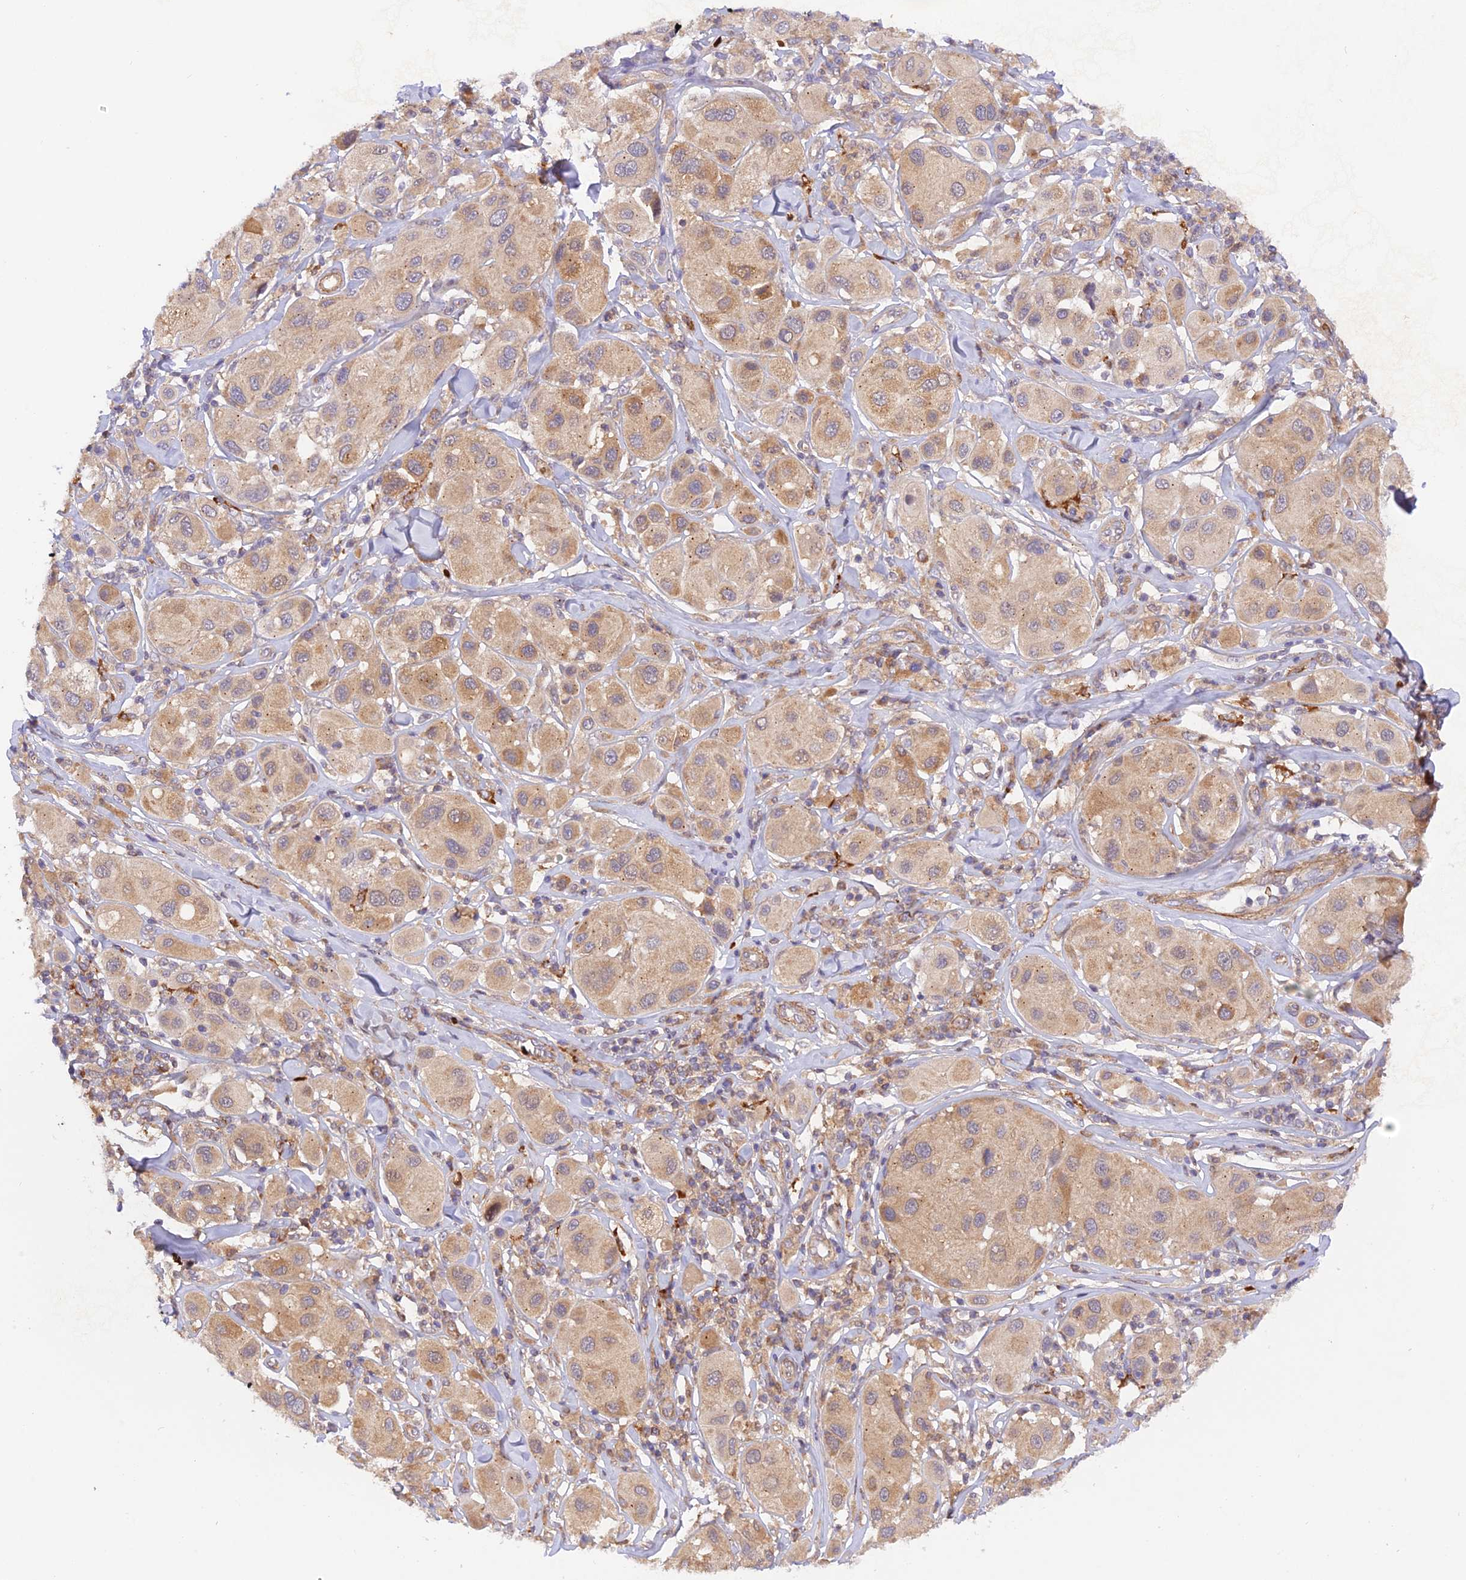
{"staining": {"intensity": "weak", "quantity": ">75%", "location": "cytoplasmic/membranous"}, "tissue": "melanoma", "cell_type": "Tumor cells", "image_type": "cancer", "snomed": [{"axis": "morphology", "description": "Malignant melanoma, Metastatic site"}, {"axis": "topography", "description": "Skin"}], "caption": "This is an image of immunohistochemistry (IHC) staining of malignant melanoma (metastatic site), which shows weak positivity in the cytoplasmic/membranous of tumor cells.", "gene": "WDFY4", "patient": {"sex": "male", "age": 41}}